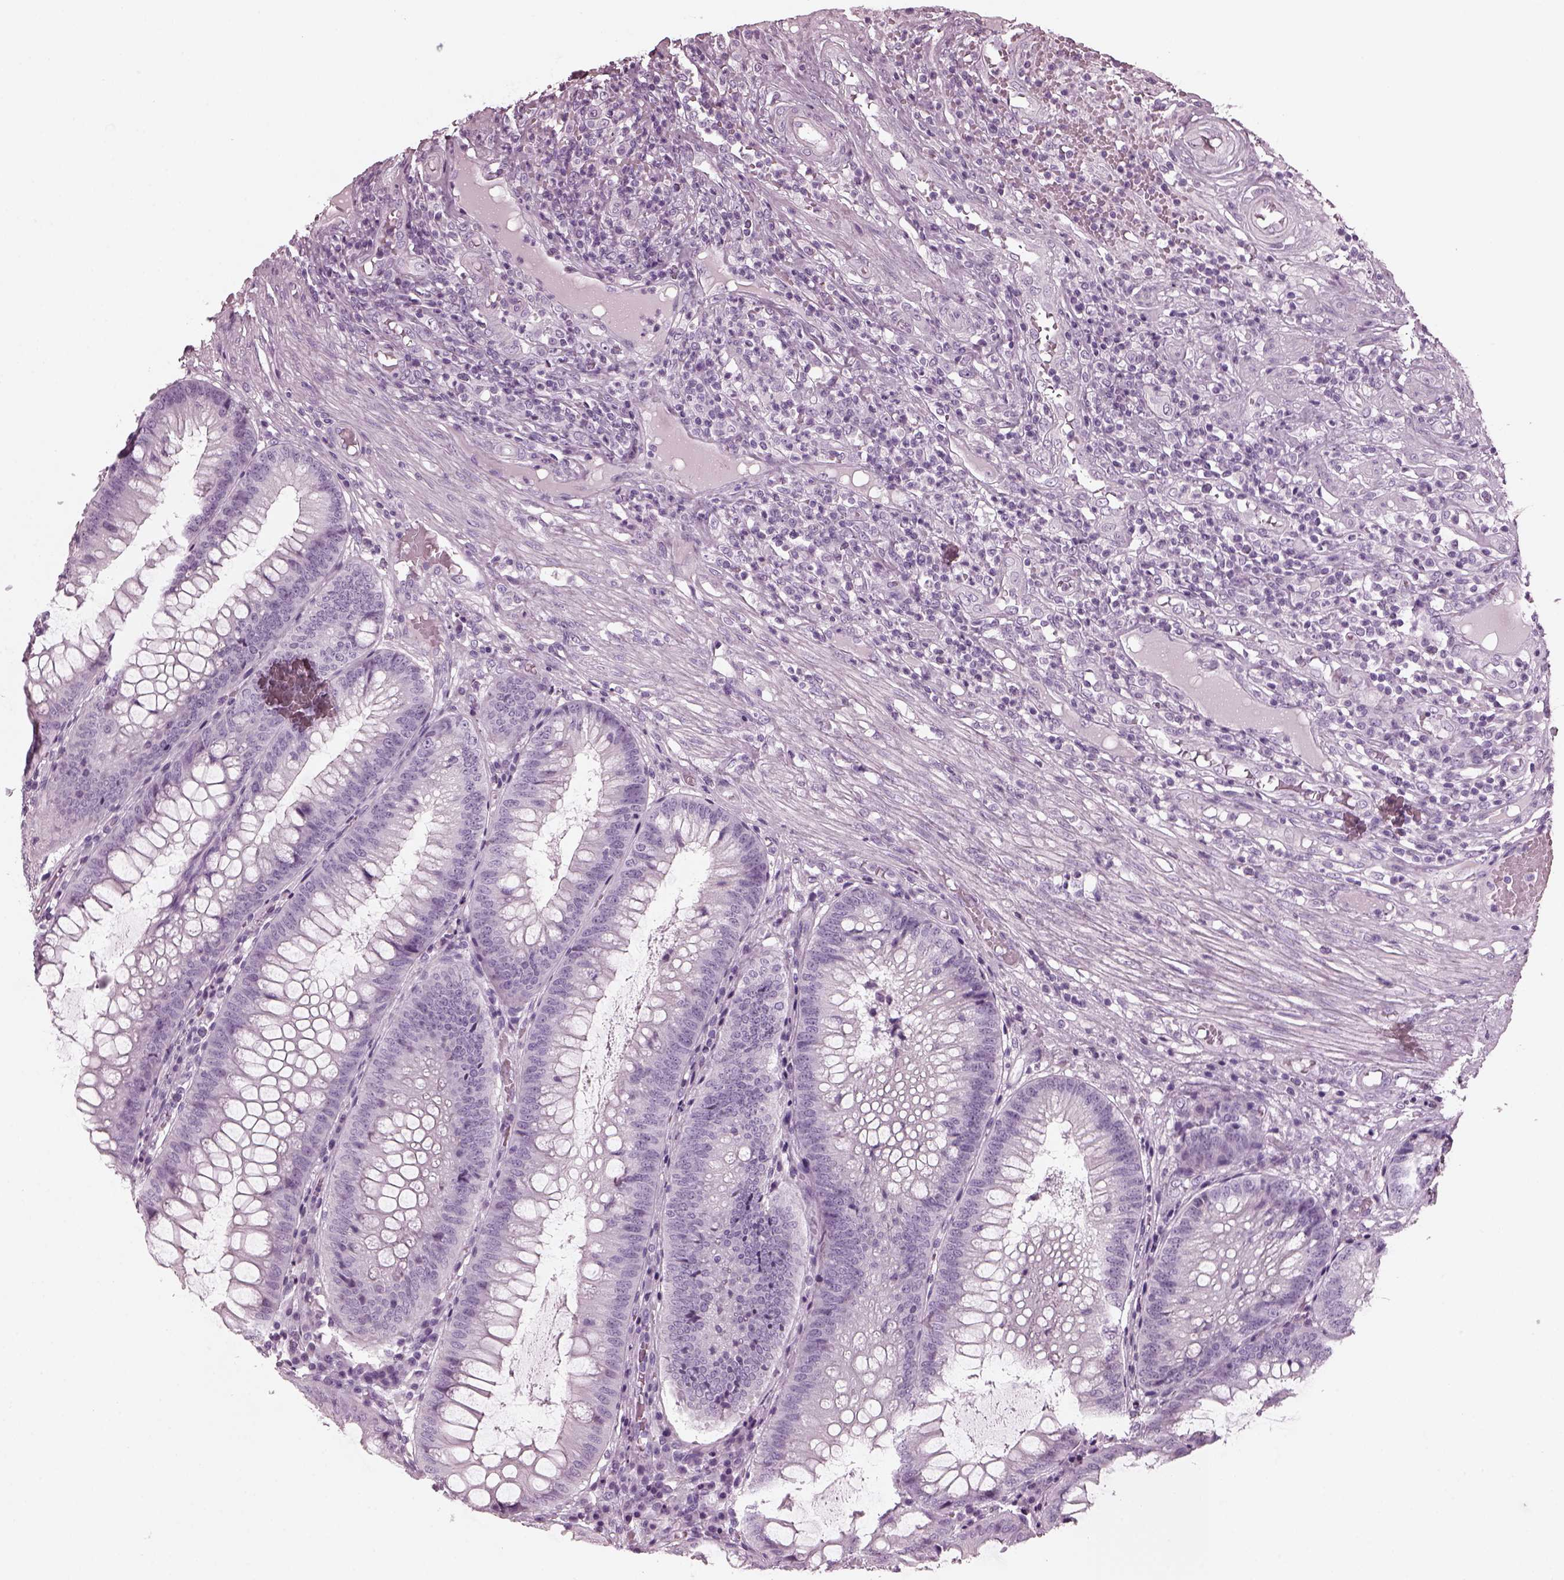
{"staining": {"intensity": "negative", "quantity": "none", "location": "none"}, "tissue": "appendix", "cell_type": "Glandular cells", "image_type": "normal", "snomed": [{"axis": "morphology", "description": "Normal tissue, NOS"}, {"axis": "morphology", "description": "Inflammation, NOS"}, {"axis": "topography", "description": "Appendix"}], "caption": "Glandular cells show no significant staining in normal appendix.", "gene": "RCVRN", "patient": {"sex": "male", "age": 16}}